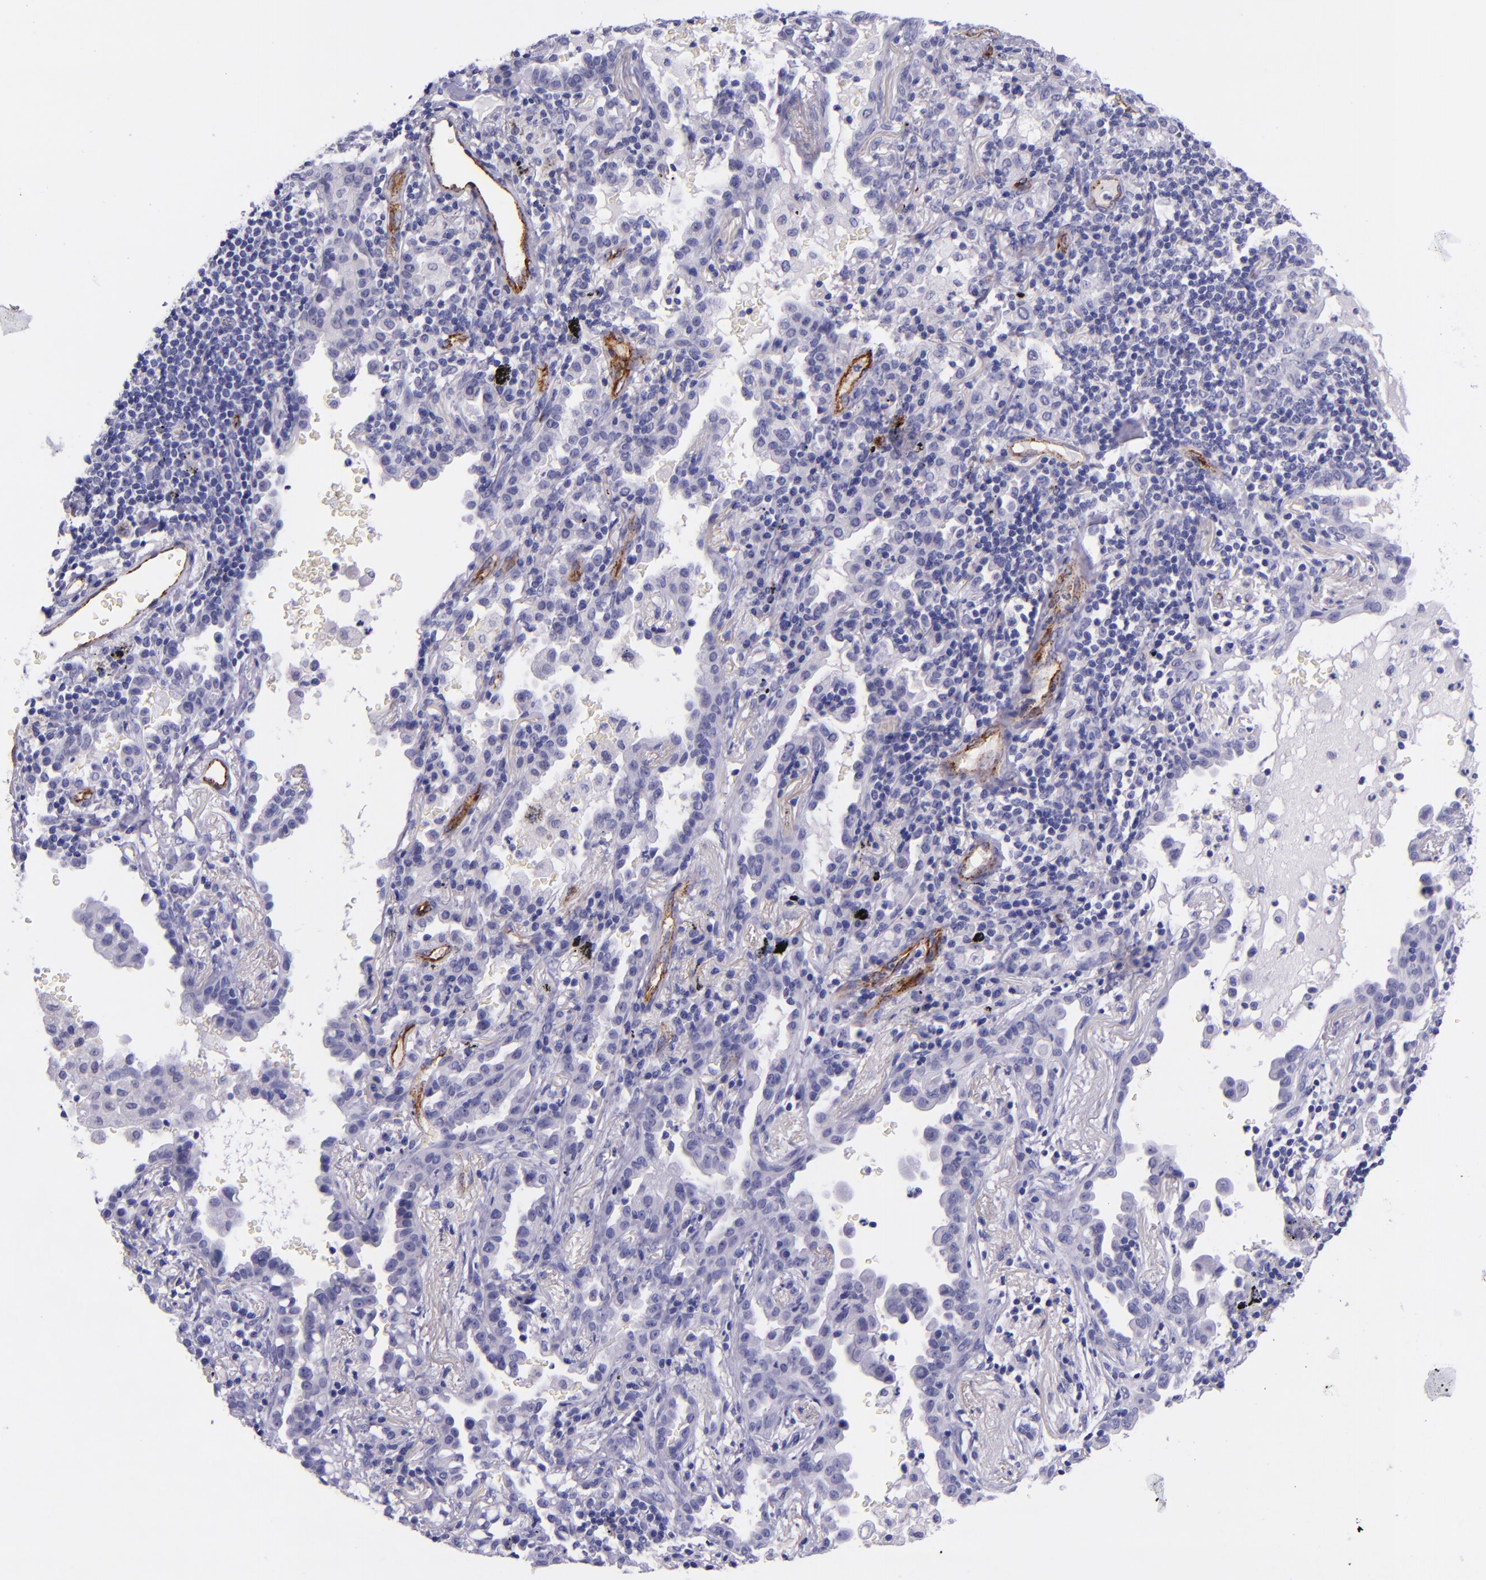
{"staining": {"intensity": "negative", "quantity": "none", "location": "none"}, "tissue": "lung cancer", "cell_type": "Tumor cells", "image_type": "cancer", "snomed": [{"axis": "morphology", "description": "Adenocarcinoma, NOS"}, {"axis": "topography", "description": "Lung"}], "caption": "Immunohistochemistry micrograph of lung cancer (adenocarcinoma) stained for a protein (brown), which shows no expression in tumor cells.", "gene": "SELE", "patient": {"sex": "female", "age": 50}}